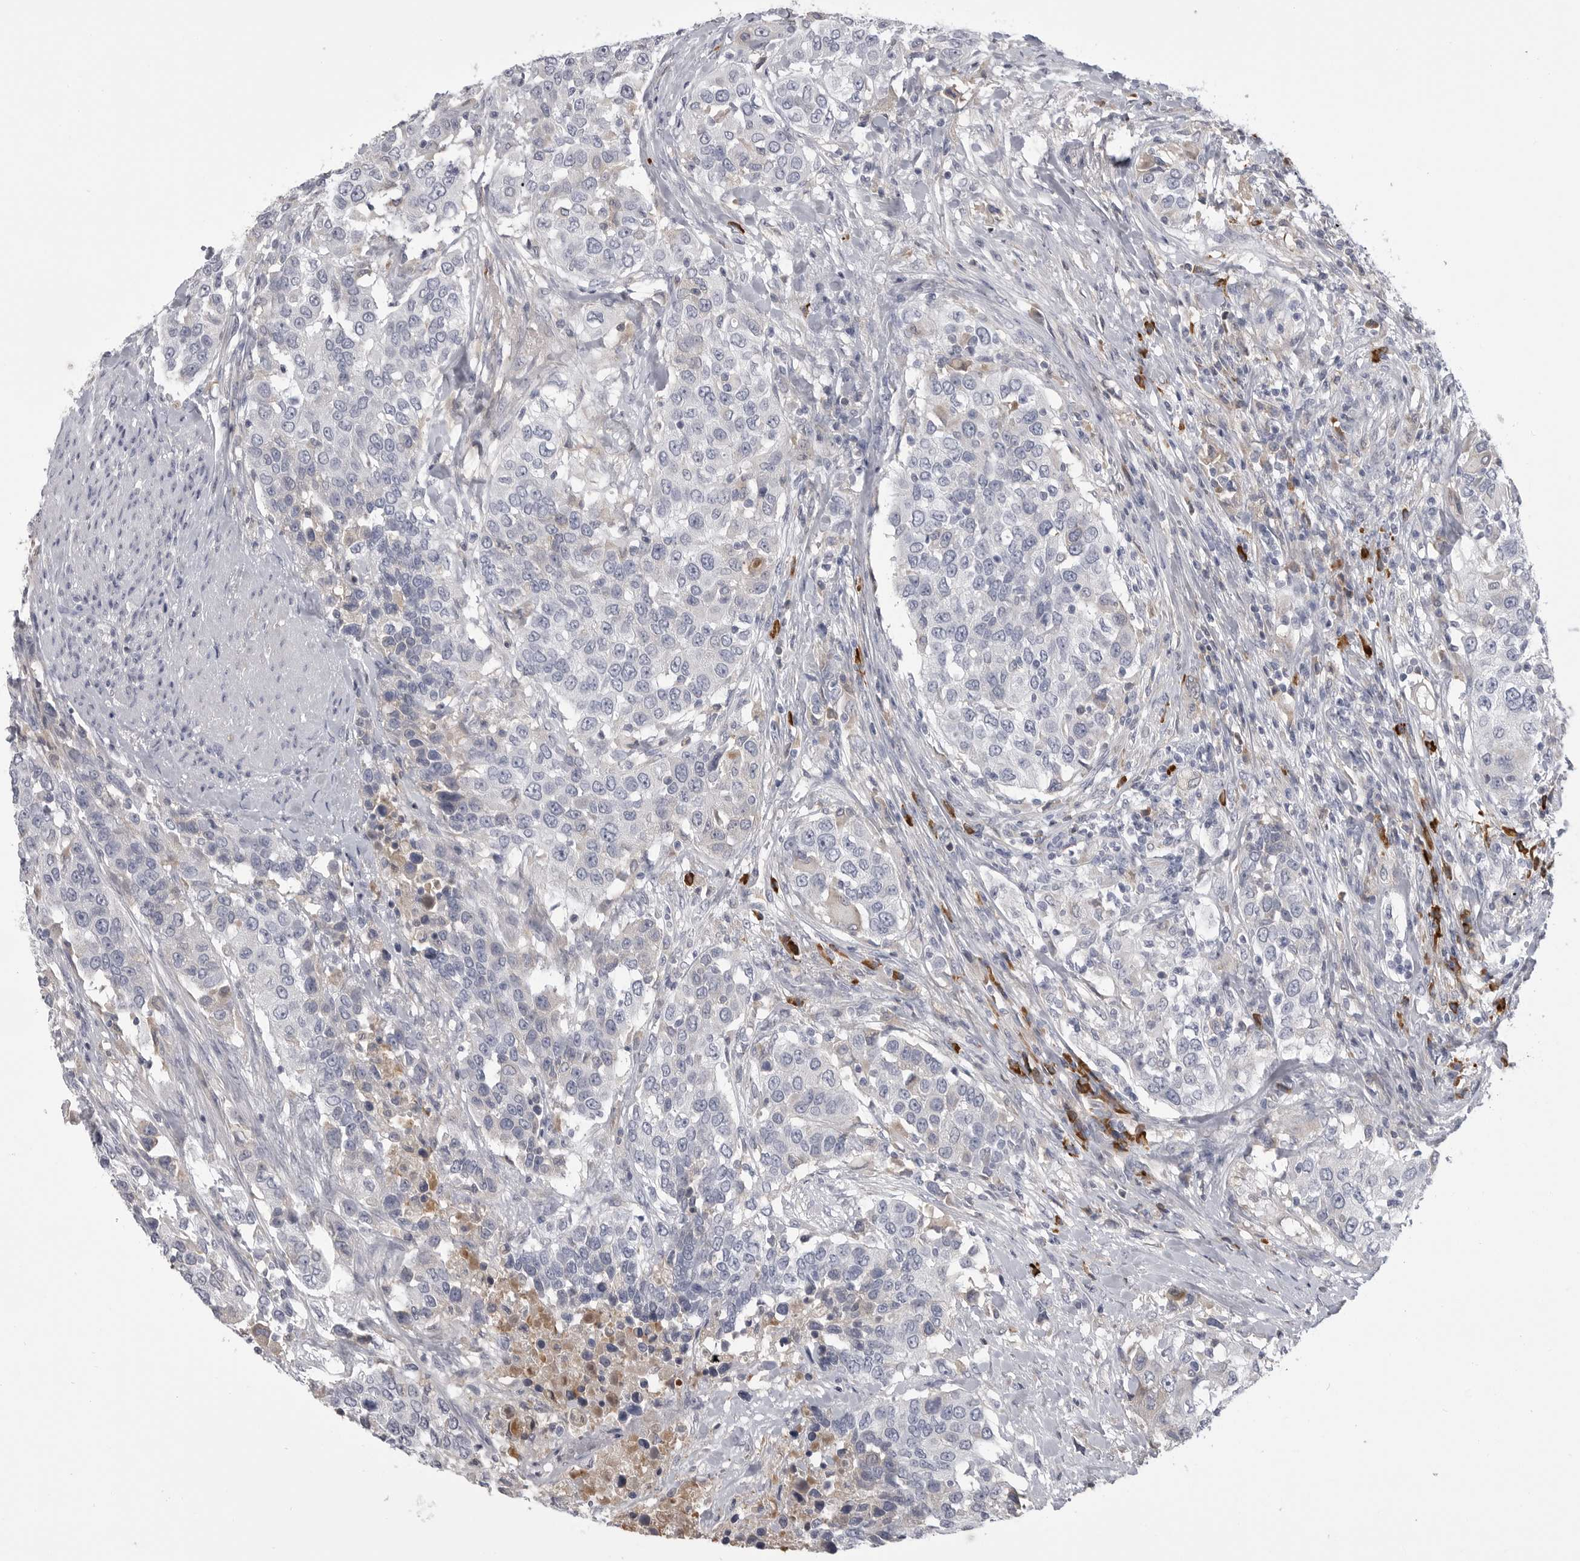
{"staining": {"intensity": "negative", "quantity": "none", "location": "none"}, "tissue": "urothelial cancer", "cell_type": "Tumor cells", "image_type": "cancer", "snomed": [{"axis": "morphology", "description": "Urothelial carcinoma, High grade"}, {"axis": "topography", "description": "Urinary bladder"}], "caption": "Urothelial cancer was stained to show a protein in brown. There is no significant staining in tumor cells.", "gene": "FKBP2", "patient": {"sex": "female", "age": 80}}